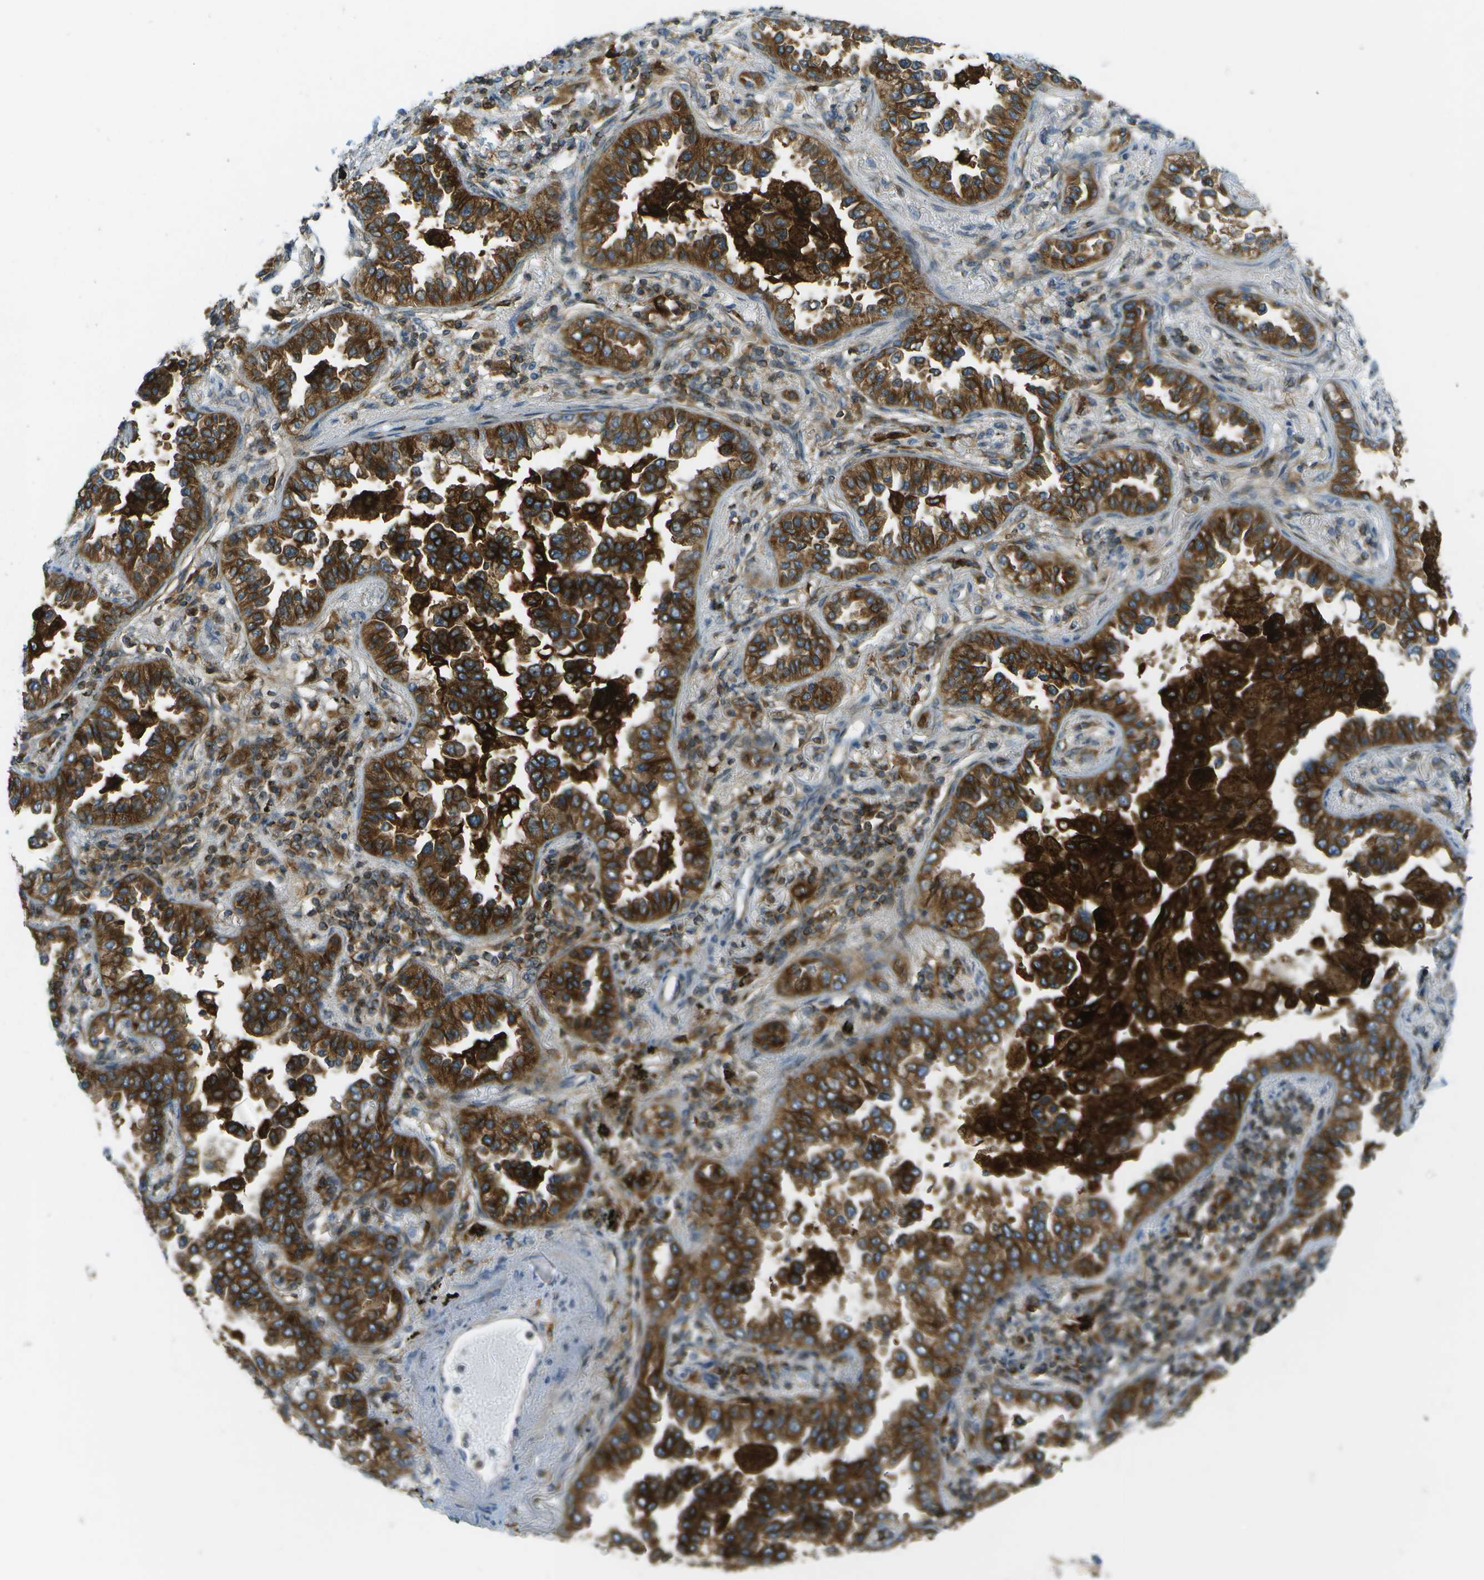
{"staining": {"intensity": "moderate", "quantity": ">75%", "location": "cytoplasmic/membranous"}, "tissue": "lung cancer", "cell_type": "Tumor cells", "image_type": "cancer", "snomed": [{"axis": "morphology", "description": "Normal tissue, NOS"}, {"axis": "morphology", "description": "Adenocarcinoma, NOS"}, {"axis": "topography", "description": "Lung"}], "caption": "Human lung adenocarcinoma stained for a protein (brown) reveals moderate cytoplasmic/membranous positive staining in about >75% of tumor cells.", "gene": "TMTC1", "patient": {"sex": "male", "age": 59}}